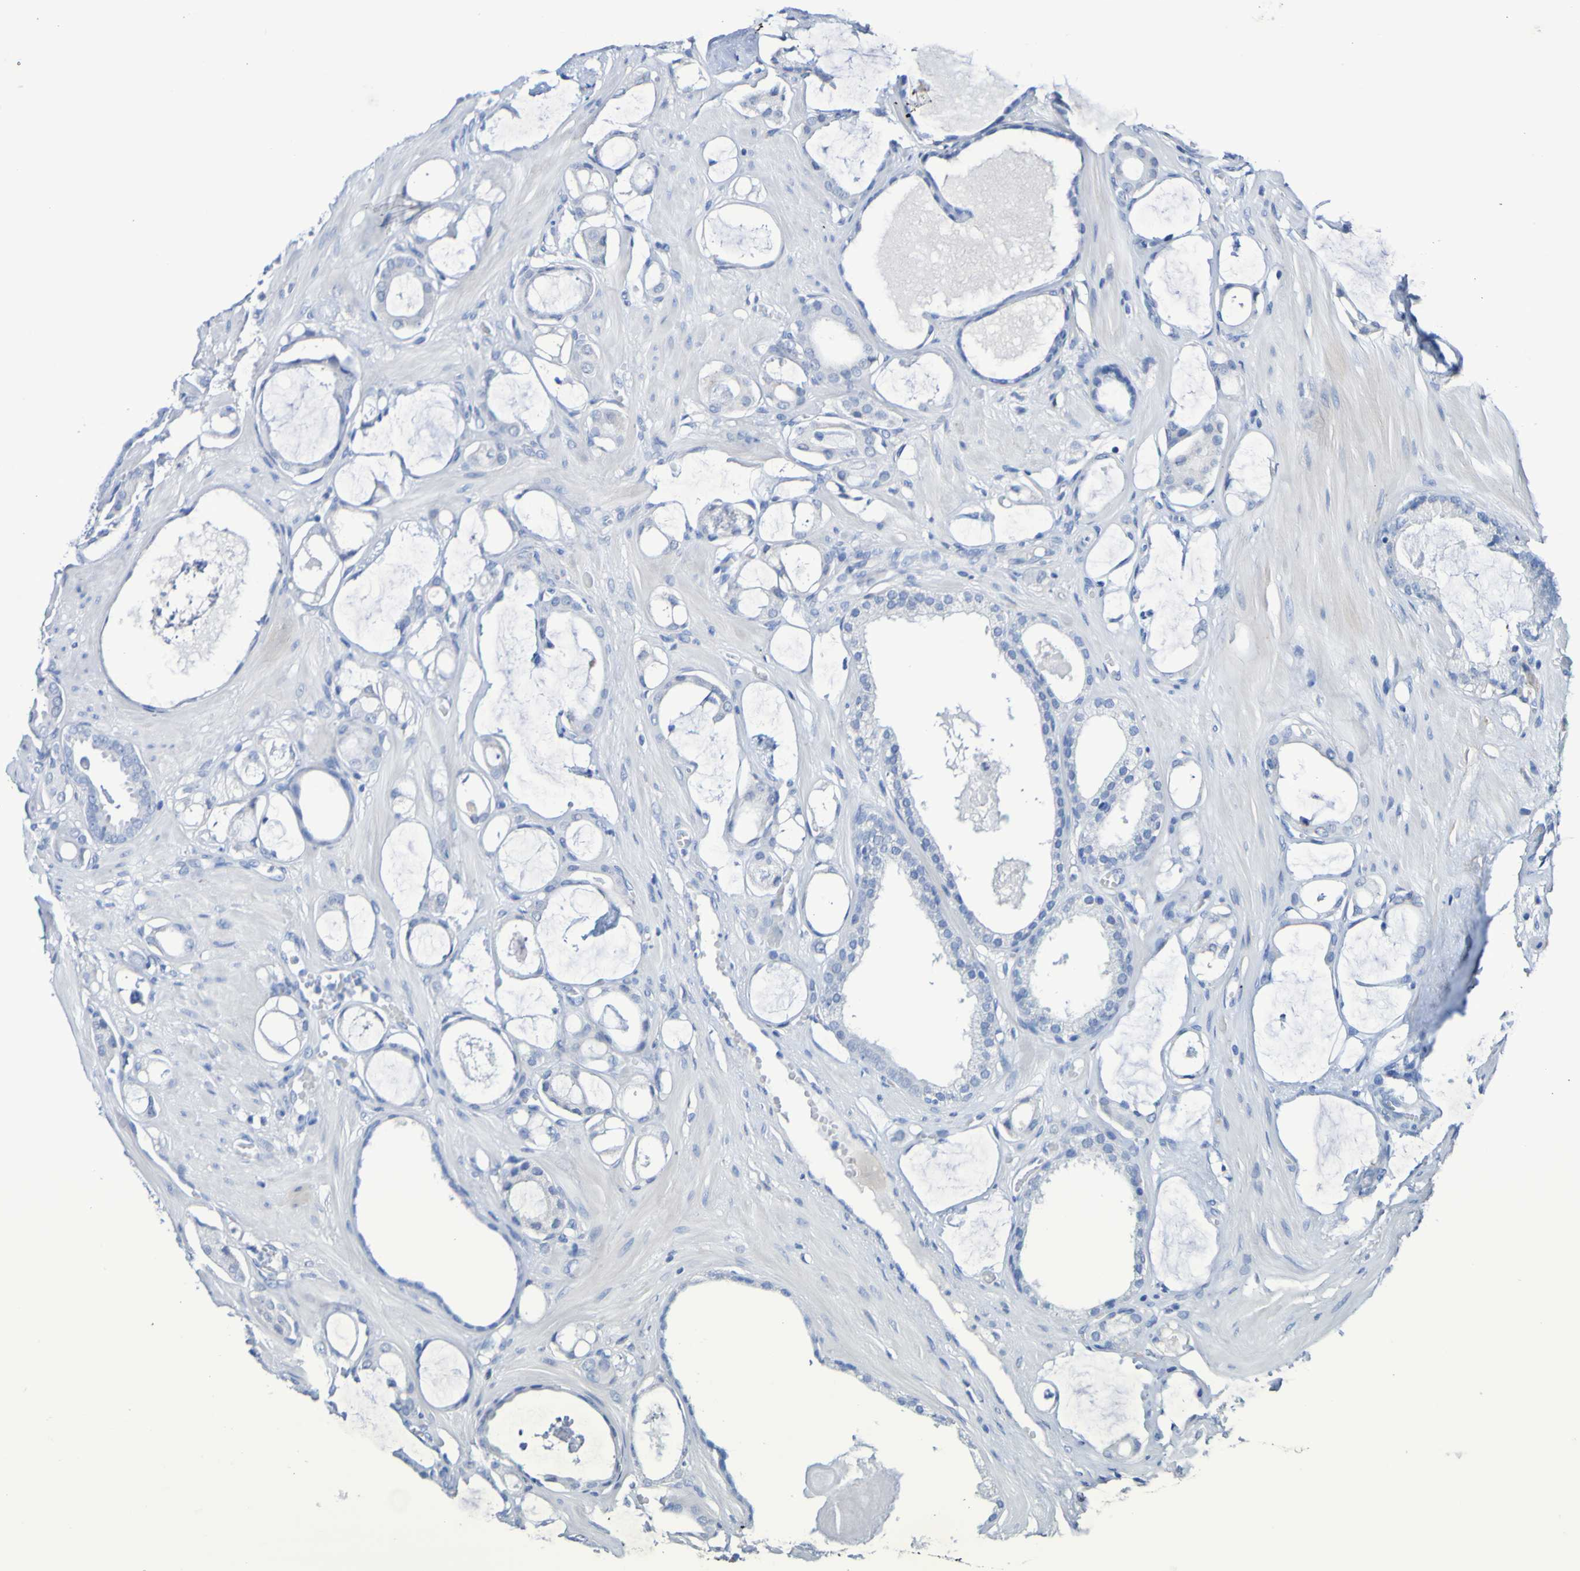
{"staining": {"intensity": "negative", "quantity": "none", "location": "none"}, "tissue": "prostate cancer", "cell_type": "Tumor cells", "image_type": "cancer", "snomed": [{"axis": "morphology", "description": "Adenocarcinoma, Low grade"}, {"axis": "topography", "description": "Prostate"}], "caption": "High power microscopy micrograph of an IHC micrograph of prostate cancer, revealing no significant staining in tumor cells.", "gene": "SGCB", "patient": {"sex": "male", "age": 53}}